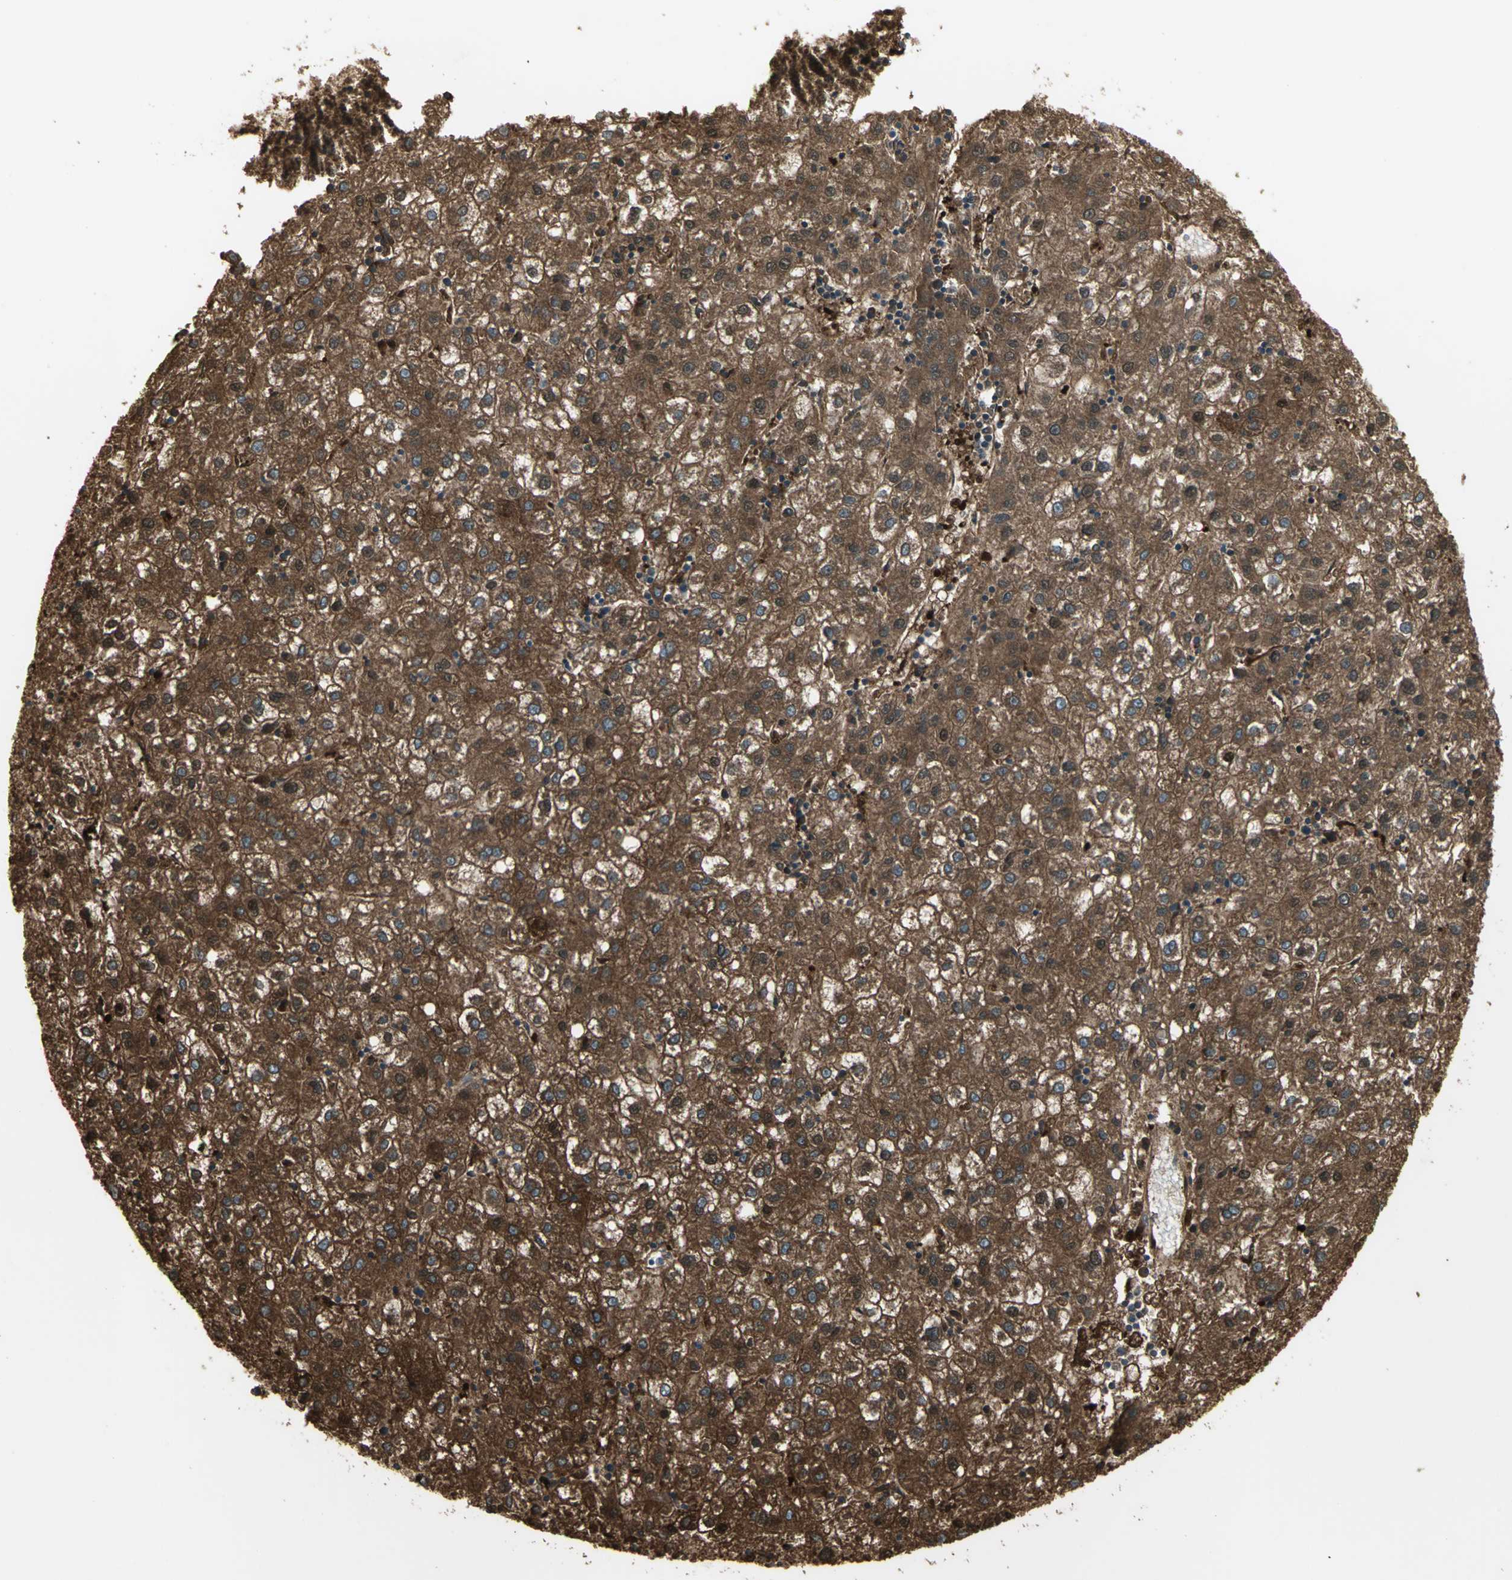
{"staining": {"intensity": "strong", "quantity": ">75%", "location": "cytoplasmic/membranous"}, "tissue": "liver cancer", "cell_type": "Tumor cells", "image_type": "cancer", "snomed": [{"axis": "morphology", "description": "Carcinoma, Hepatocellular, NOS"}, {"axis": "topography", "description": "Liver"}], "caption": "A brown stain shows strong cytoplasmic/membranous positivity of a protein in human liver hepatocellular carcinoma tumor cells. The staining was performed using DAB to visualize the protein expression in brown, while the nuclei were stained in blue with hematoxylin (Magnification: 20x).", "gene": "PRXL2B", "patient": {"sex": "male", "age": 72}}